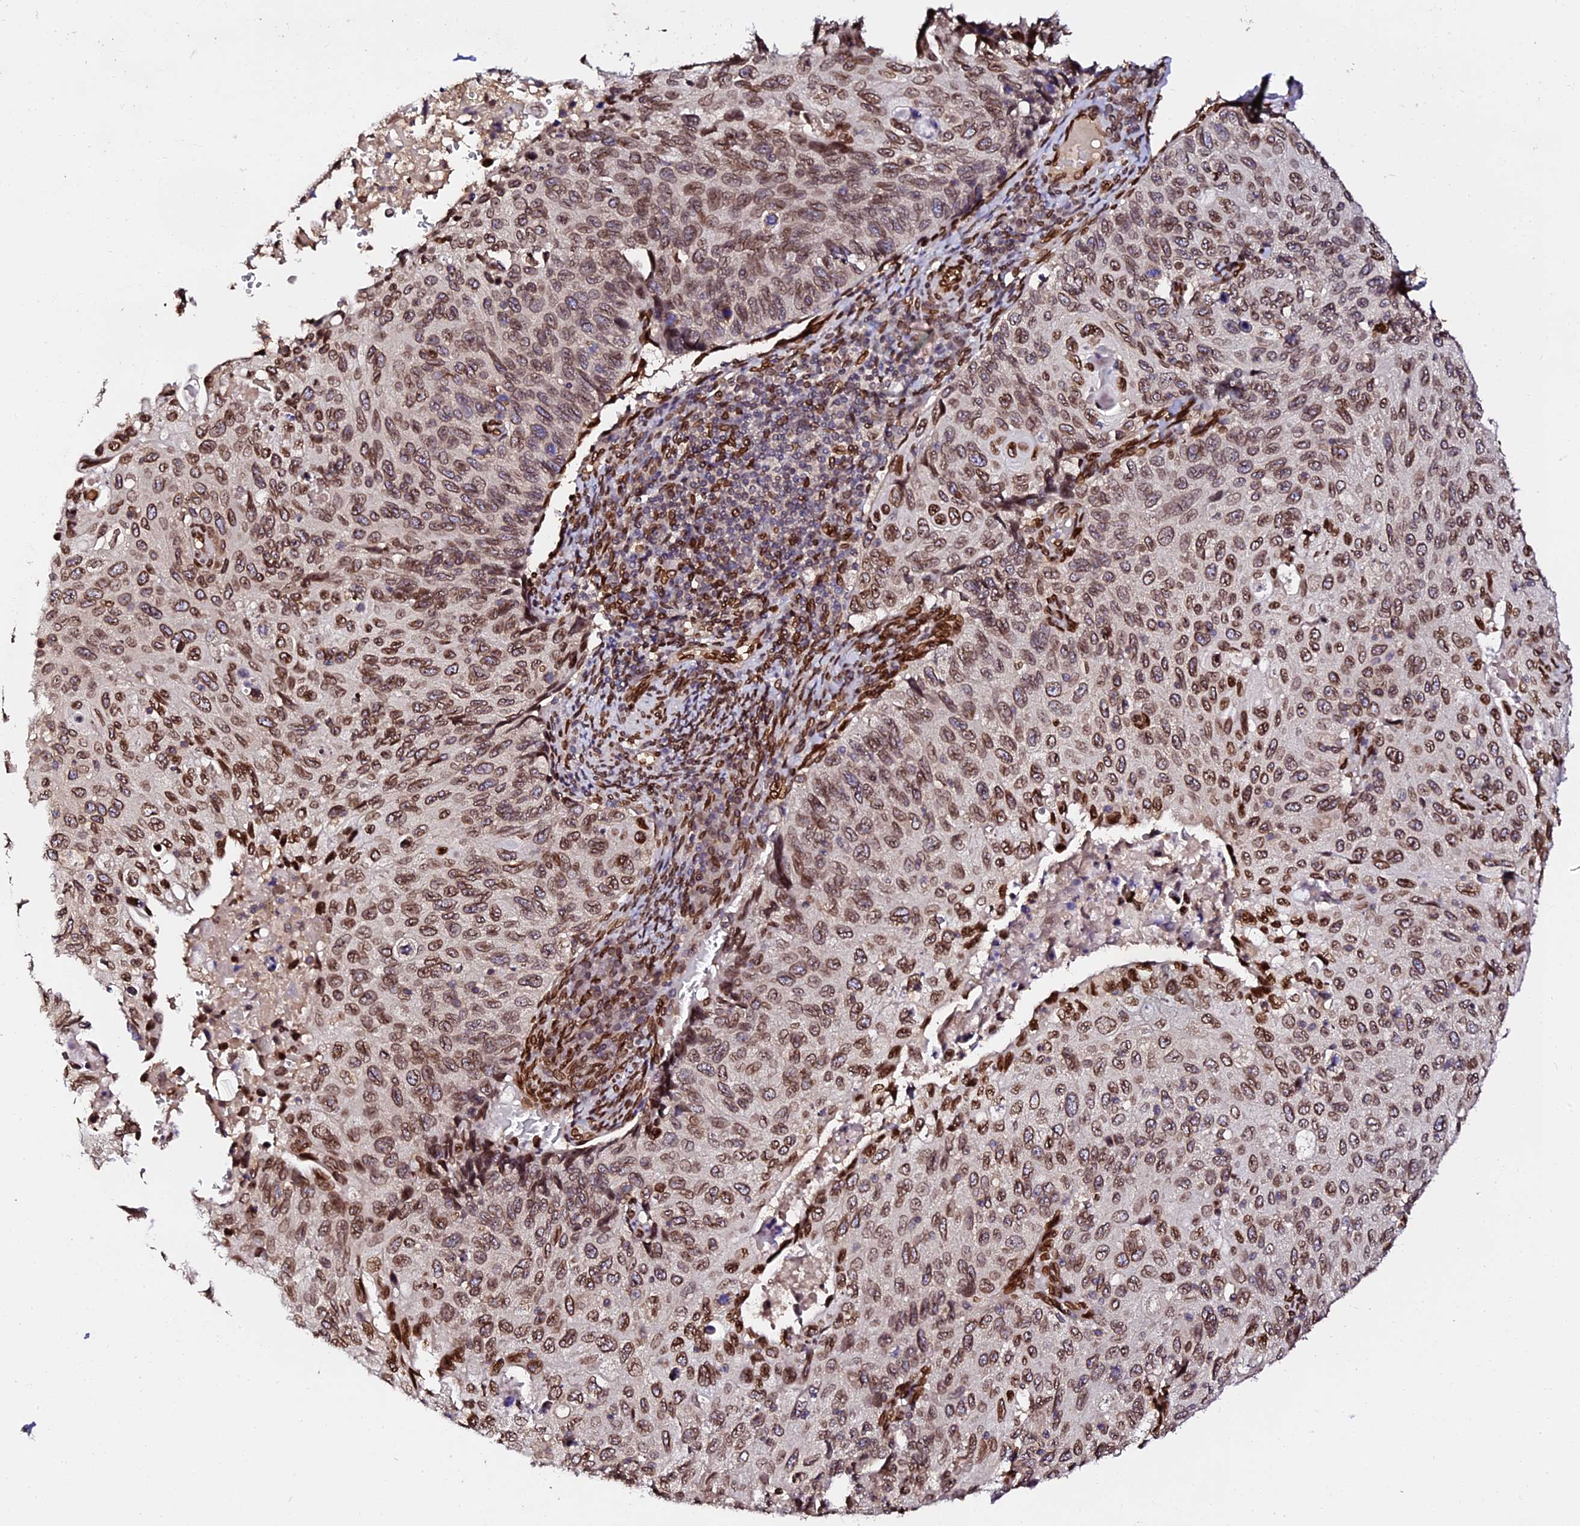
{"staining": {"intensity": "moderate", "quantity": ">75%", "location": "cytoplasmic/membranous,nuclear"}, "tissue": "cervical cancer", "cell_type": "Tumor cells", "image_type": "cancer", "snomed": [{"axis": "morphology", "description": "Squamous cell carcinoma, NOS"}, {"axis": "topography", "description": "Cervix"}], "caption": "DAB immunohistochemical staining of cervical cancer (squamous cell carcinoma) shows moderate cytoplasmic/membranous and nuclear protein expression in approximately >75% of tumor cells. The staining was performed using DAB (3,3'-diaminobenzidine) to visualize the protein expression in brown, while the nuclei were stained in blue with hematoxylin (Magnification: 20x).", "gene": "ANAPC5", "patient": {"sex": "female", "age": 70}}